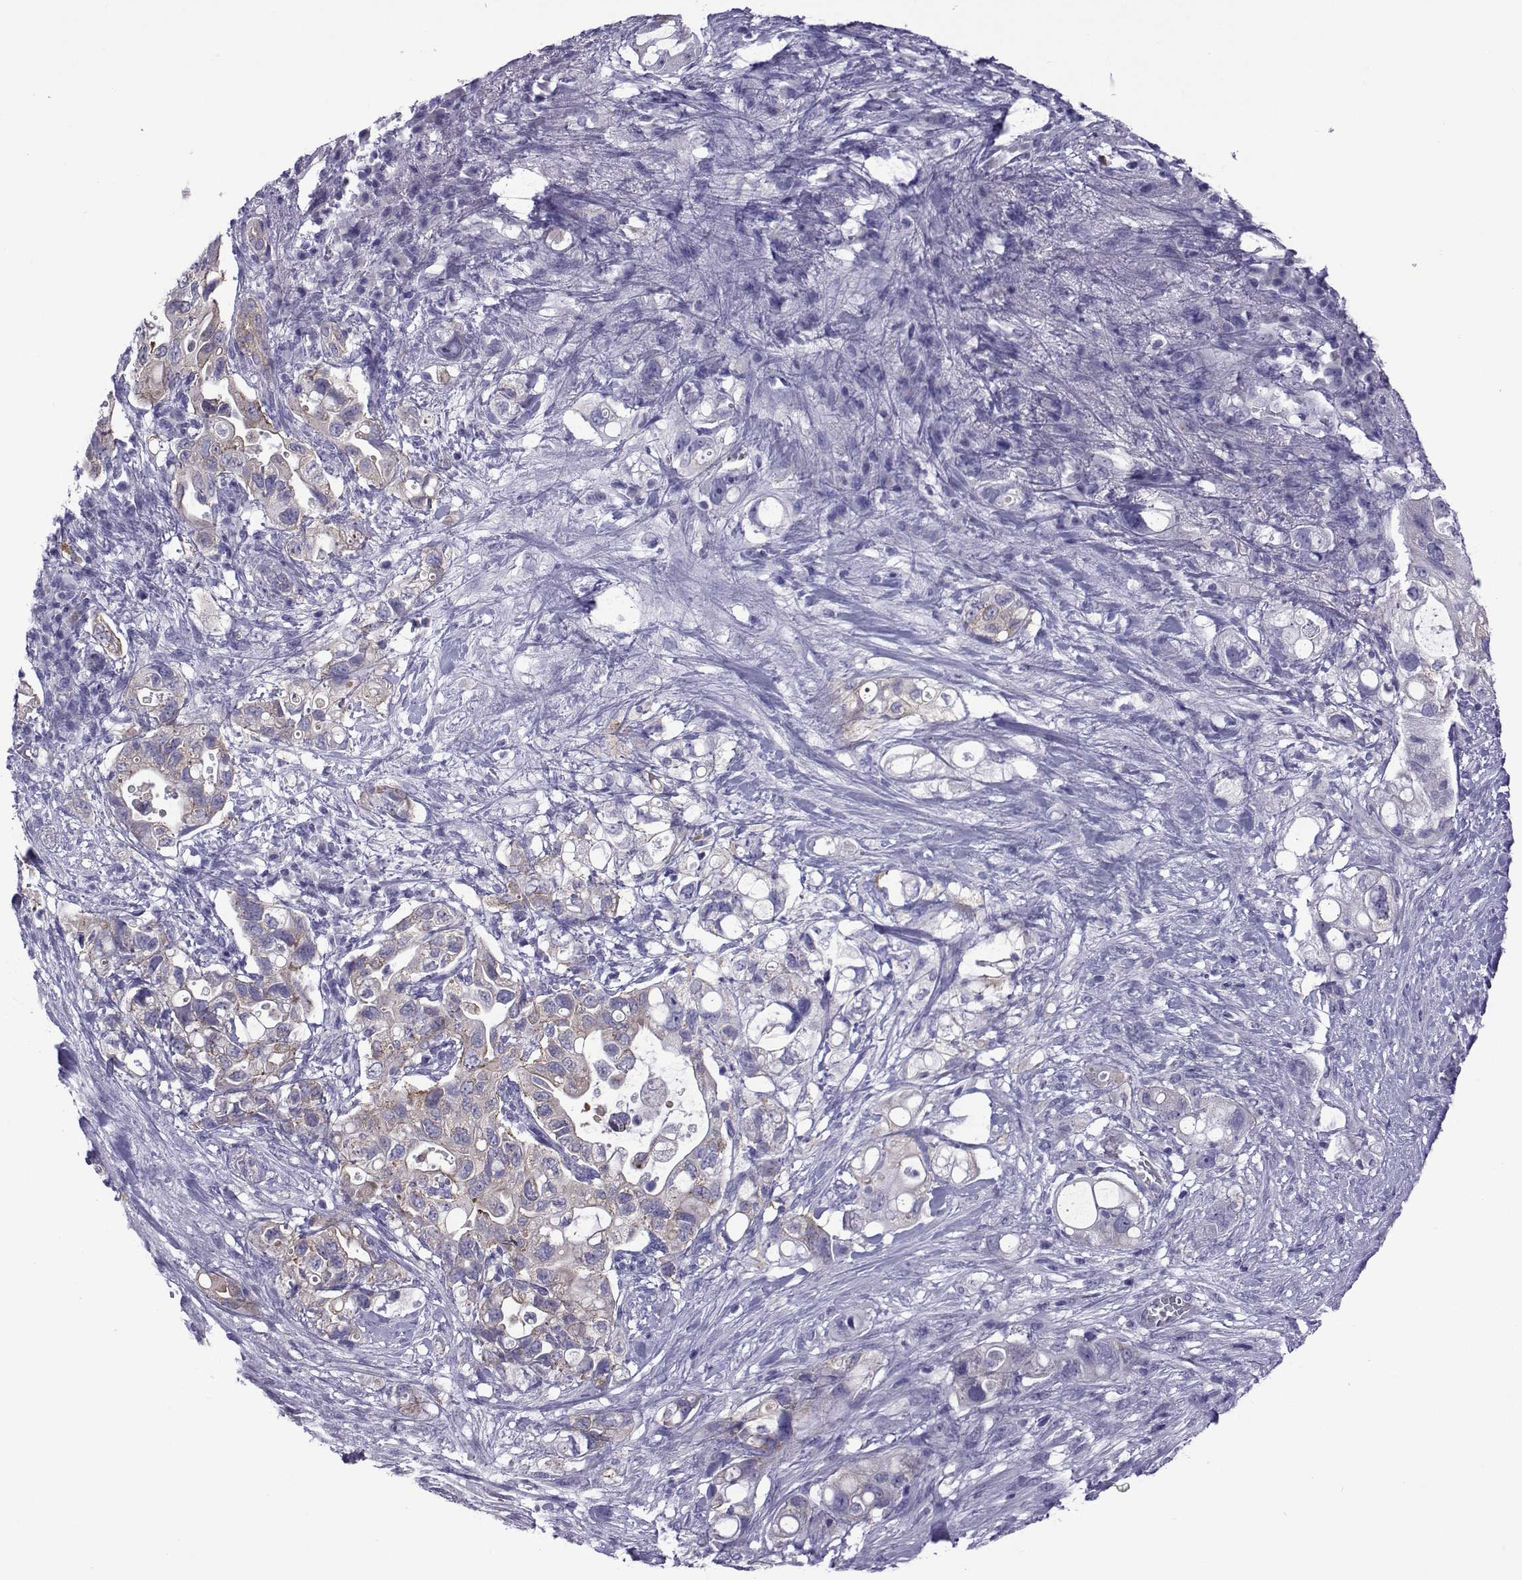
{"staining": {"intensity": "weak", "quantity": "25%-75%", "location": "cytoplasmic/membranous"}, "tissue": "pancreatic cancer", "cell_type": "Tumor cells", "image_type": "cancer", "snomed": [{"axis": "morphology", "description": "Adenocarcinoma, NOS"}, {"axis": "topography", "description": "Pancreas"}], "caption": "Adenocarcinoma (pancreatic) tissue reveals weak cytoplasmic/membranous positivity in approximately 25%-75% of tumor cells, visualized by immunohistochemistry. (DAB (3,3'-diaminobenzidine) IHC with brightfield microscopy, high magnification).", "gene": "COL22A1", "patient": {"sex": "female", "age": 72}}